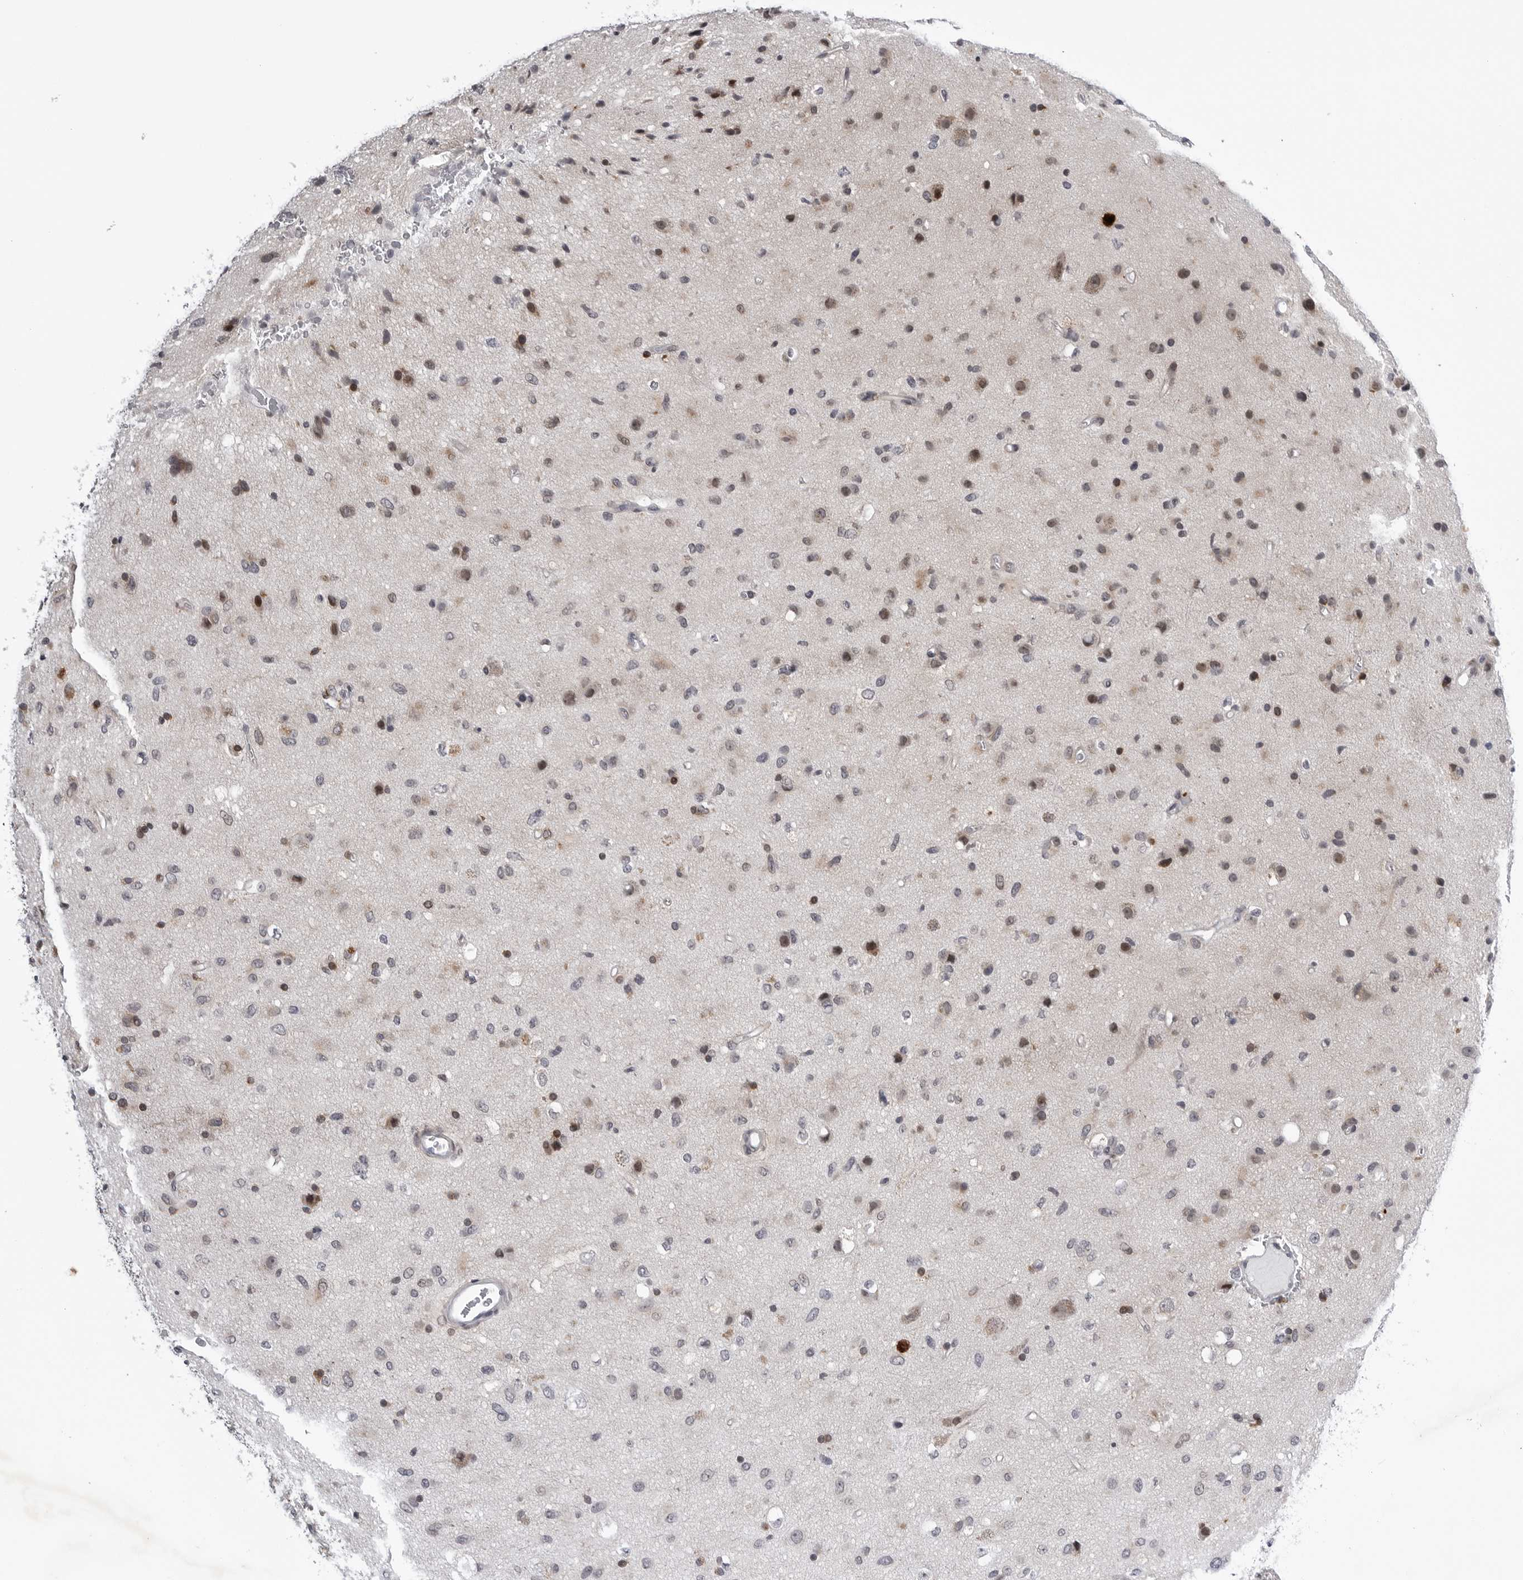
{"staining": {"intensity": "moderate", "quantity": "<25%", "location": "nuclear"}, "tissue": "glioma", "cell_type": "Tumor cells", "image_type": "cancer", "snomed": [{"axis": "morphology", "description": "Glioma, malignant, Low grade"}, {"axis": "topography", "description": "Brain"}], "caption": "Malignant glioma (low-grade) stained with a protein marker demonstrates moderate staining in tumor cells.", "gene": "CDK20", "patient": {"sex": "male", "age": 77}}